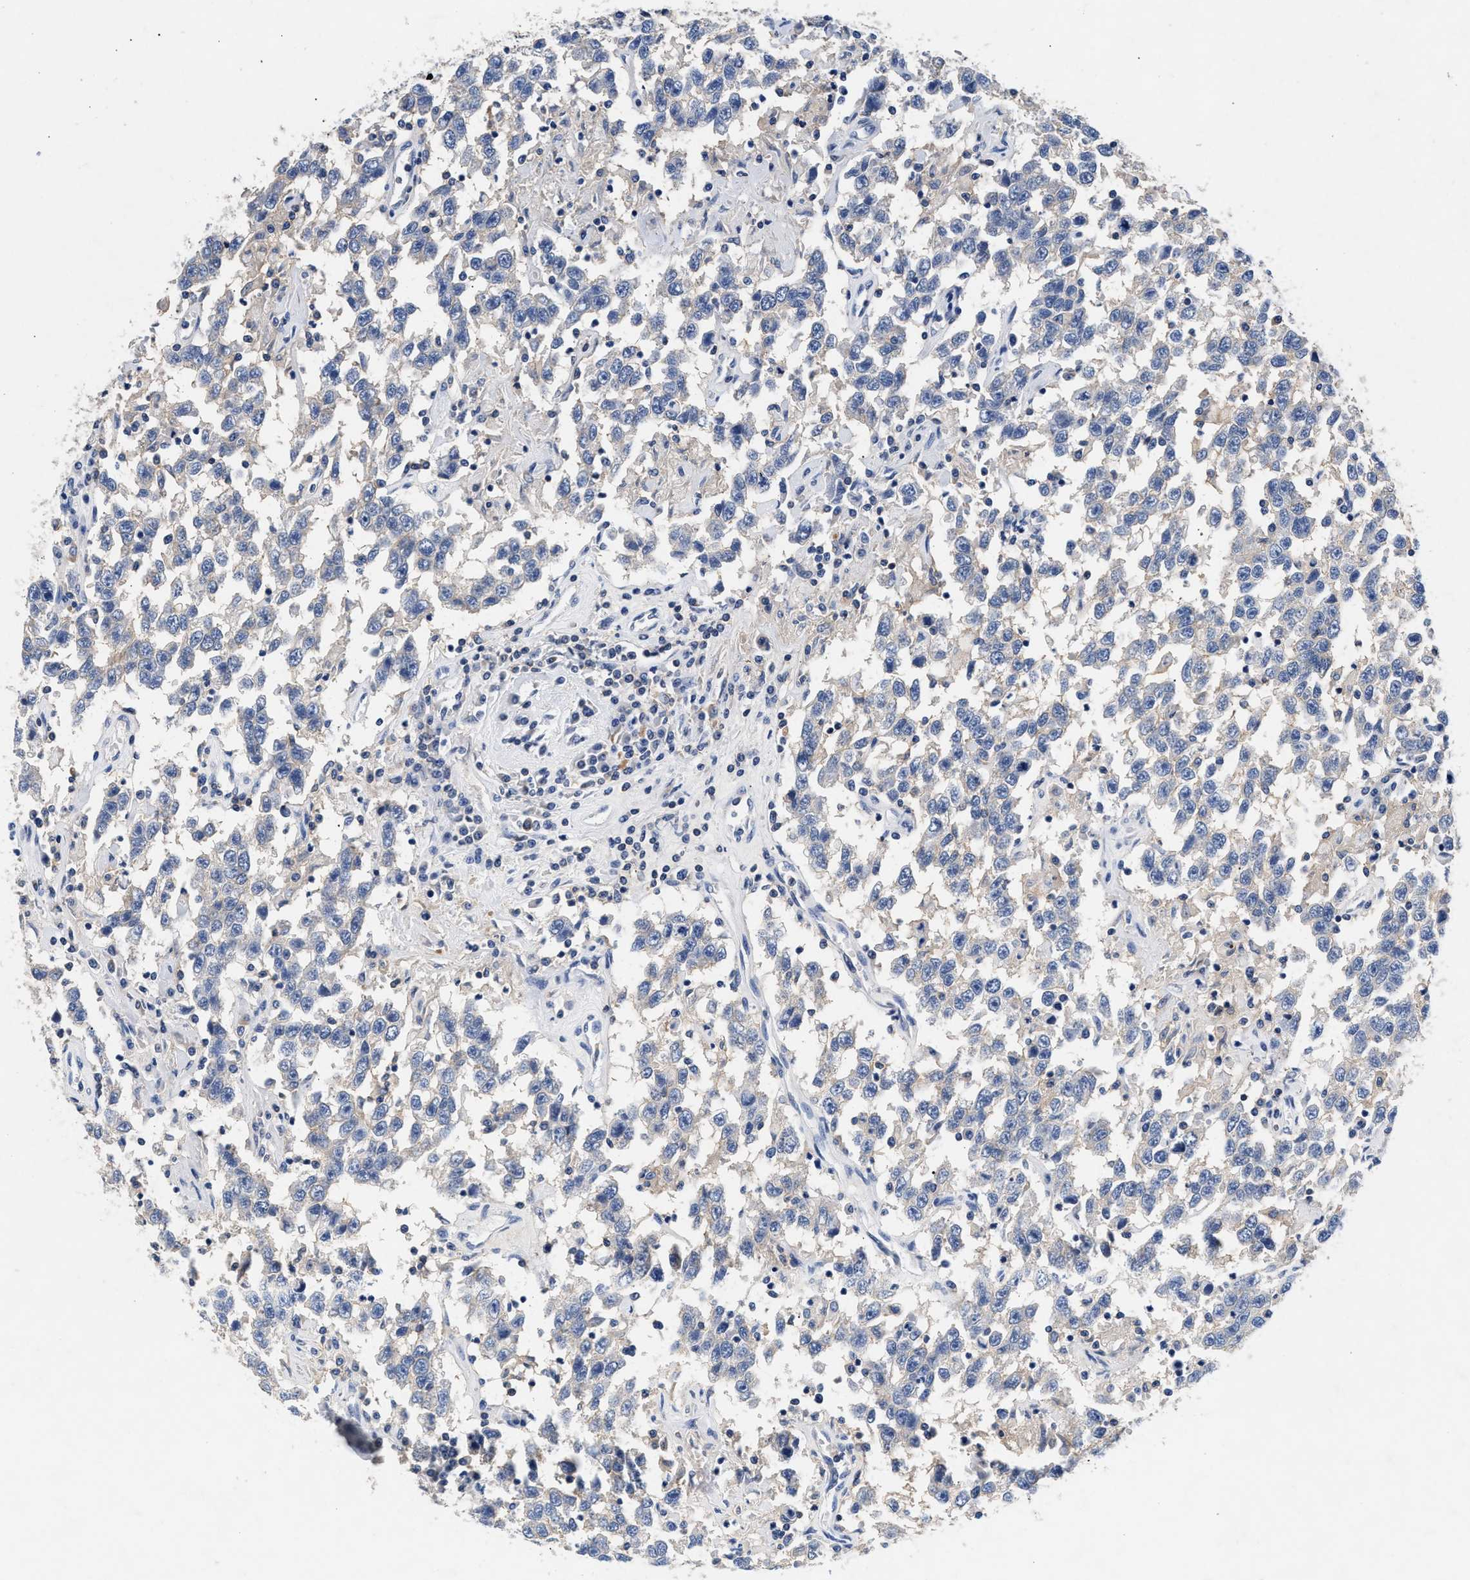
{"staining": {"intensity": "negative", "quantity": "none", "location": "none"}, "tissue": "testis cancer", "cell_type": "Tumor cells", "image_type": "cancer", "snomed": [{"axis": "morphology", "description": "Seminoma, NOS"}, {"axis": "topography", "description": "Testis"}], "caption": "IHC image of human testis cancer (seminoma) stained for a protein (brown), which displays no expression in tumor cells.", "gene": "GNAI3", "patient": {"sex": "male", "age": 41}}